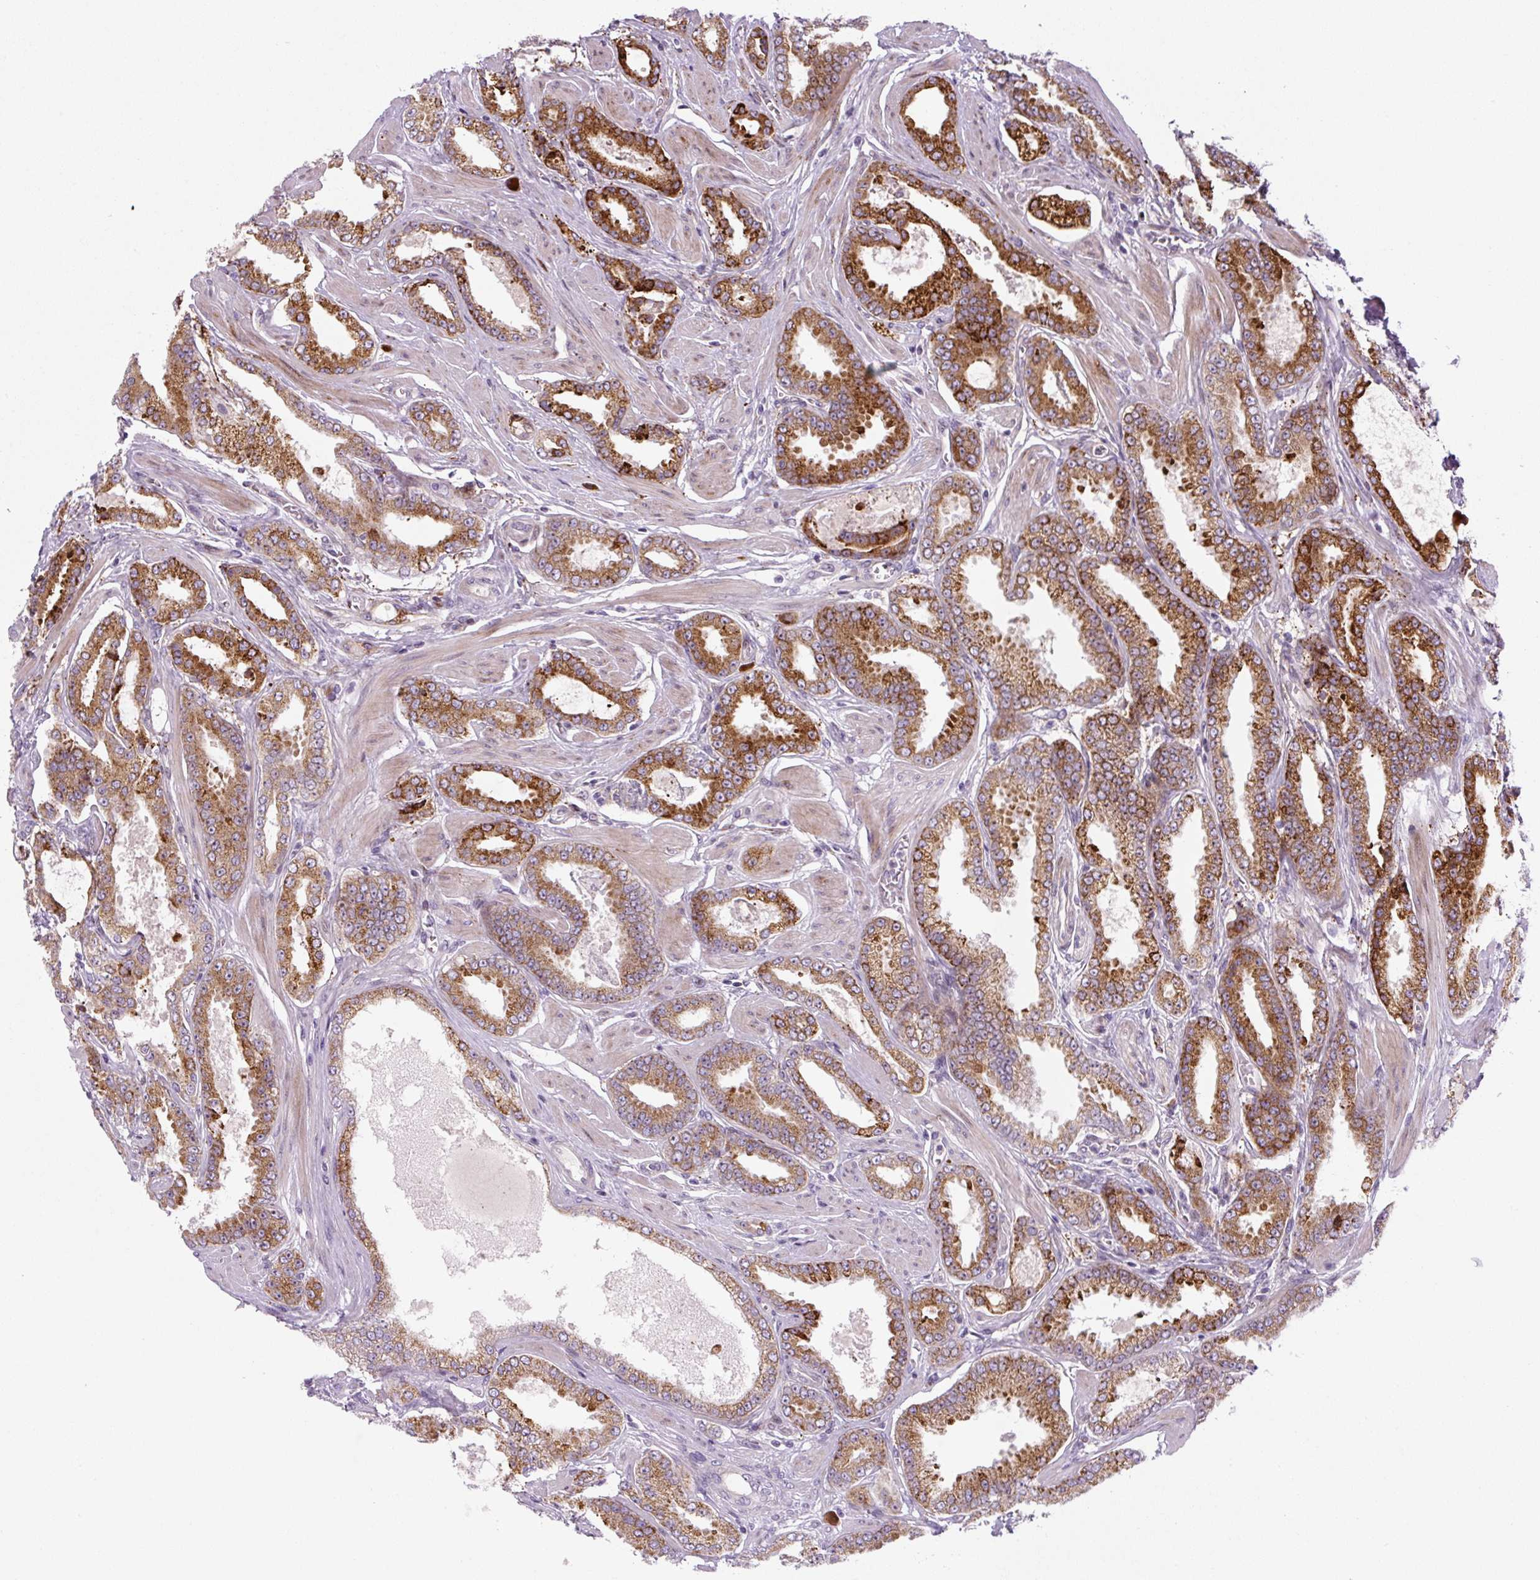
{"staining": {"intensity": "strong", "quantity": ">75%", "location": "cytoplasmic/membranous"}, "tissue": "prostate cancer", "cell_type": "Tumor cells", "image_type": "cancer", "snomed": [{"axis": "morphology", "description": "Adenocarcinoma, Low grade"}, {"axis": "topography", "description": "Prostate"}], "caption": "A brown stain labels strong cytoplasmic/membranous staining of a protein in human prostate cancer (adenocarcinoma (low-grade)) tumor cells.", "gene": "DISP3", "patient": {"sex": "male", "age": 42}}